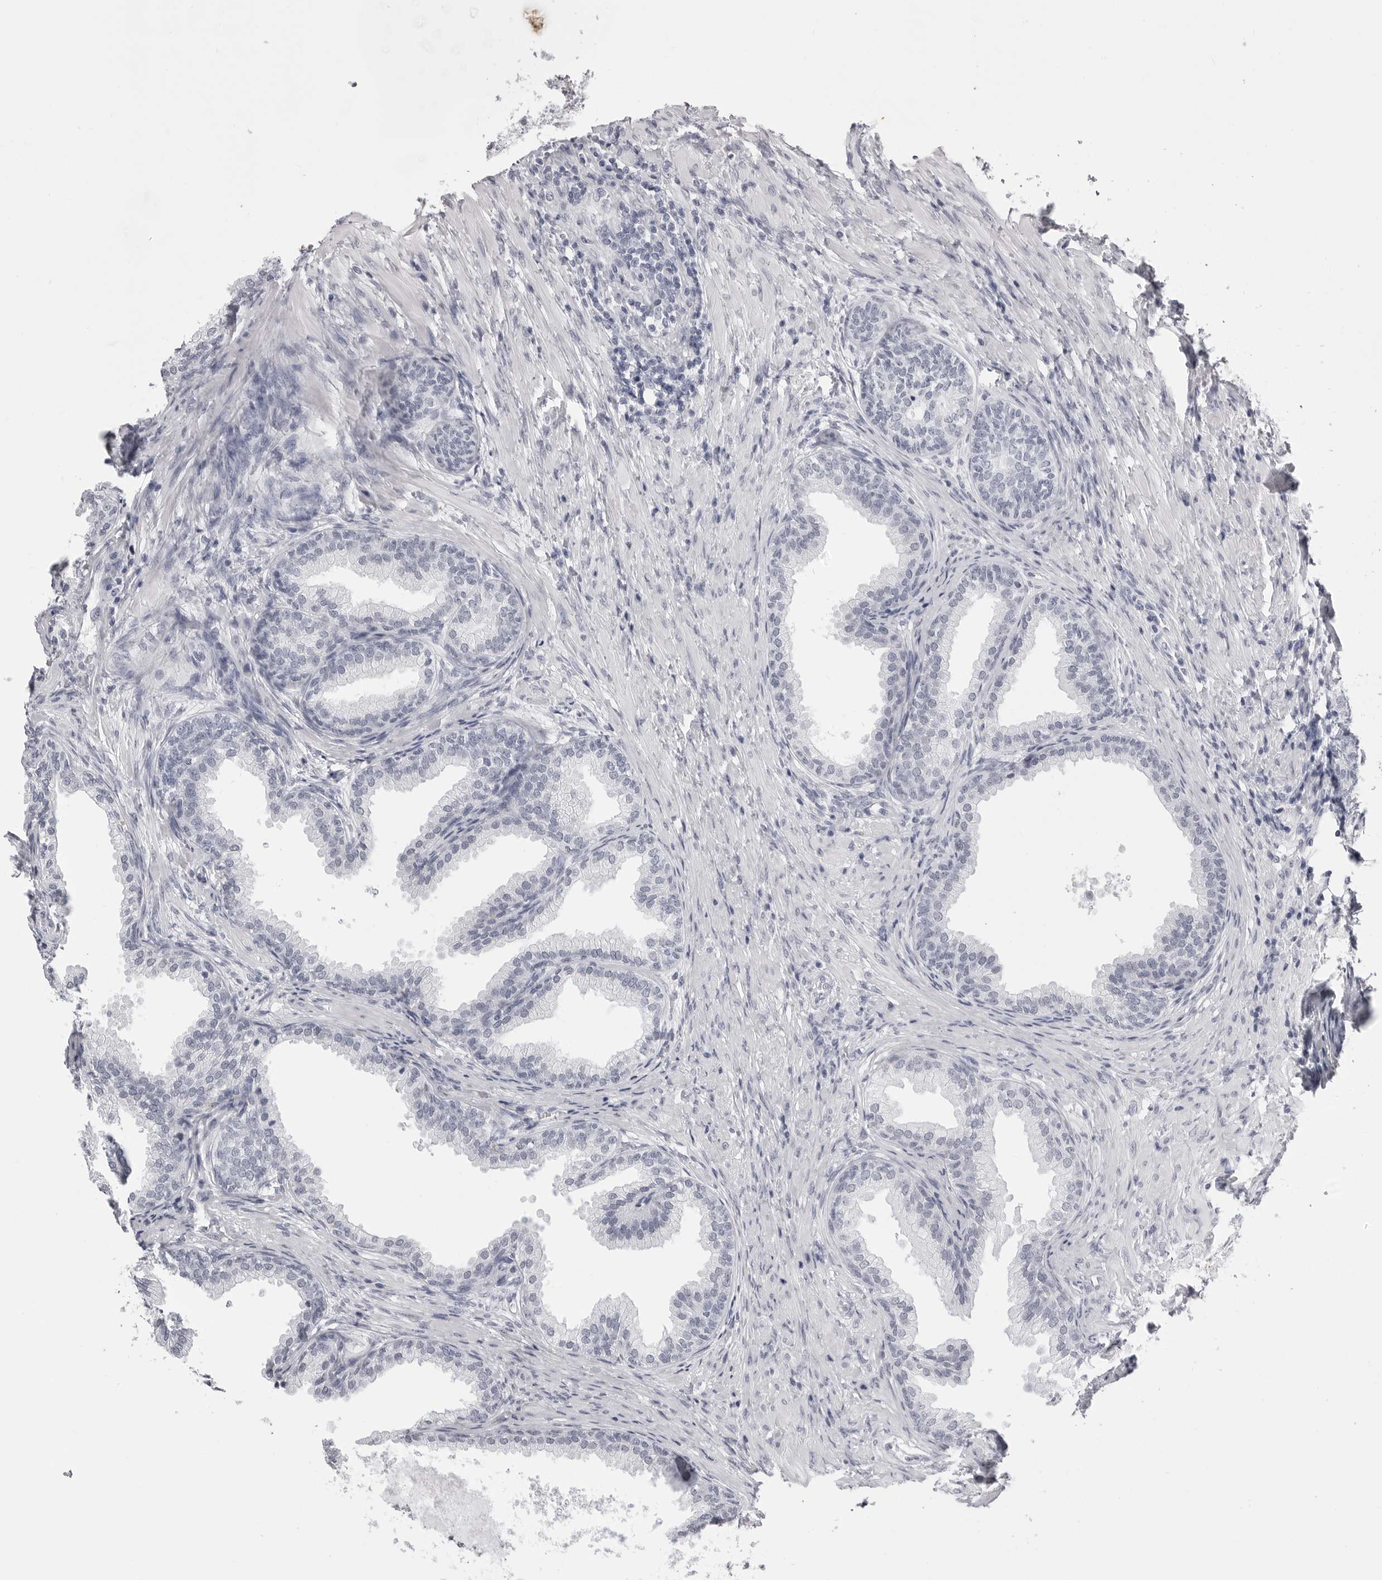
{"staining": {"intensity": "negative", "quantity": "none", "location": "none"}, "tissue": "prostate", "cell_type": "Glandular cells", "image_type": "normal", "snomed": [{"axis": "morphology", "description": "Normal tissue, NOS"}, {"axis": "topography", "description": "Prostate"}], "caption": "A histopathology image of prostate stained for a protein exhibits no brown staining in glandular cells. (IHC, brightfield microscopy, high magnification).", "gene": "BPIFA1", "patient": {"sex": "male", "age": 76}}